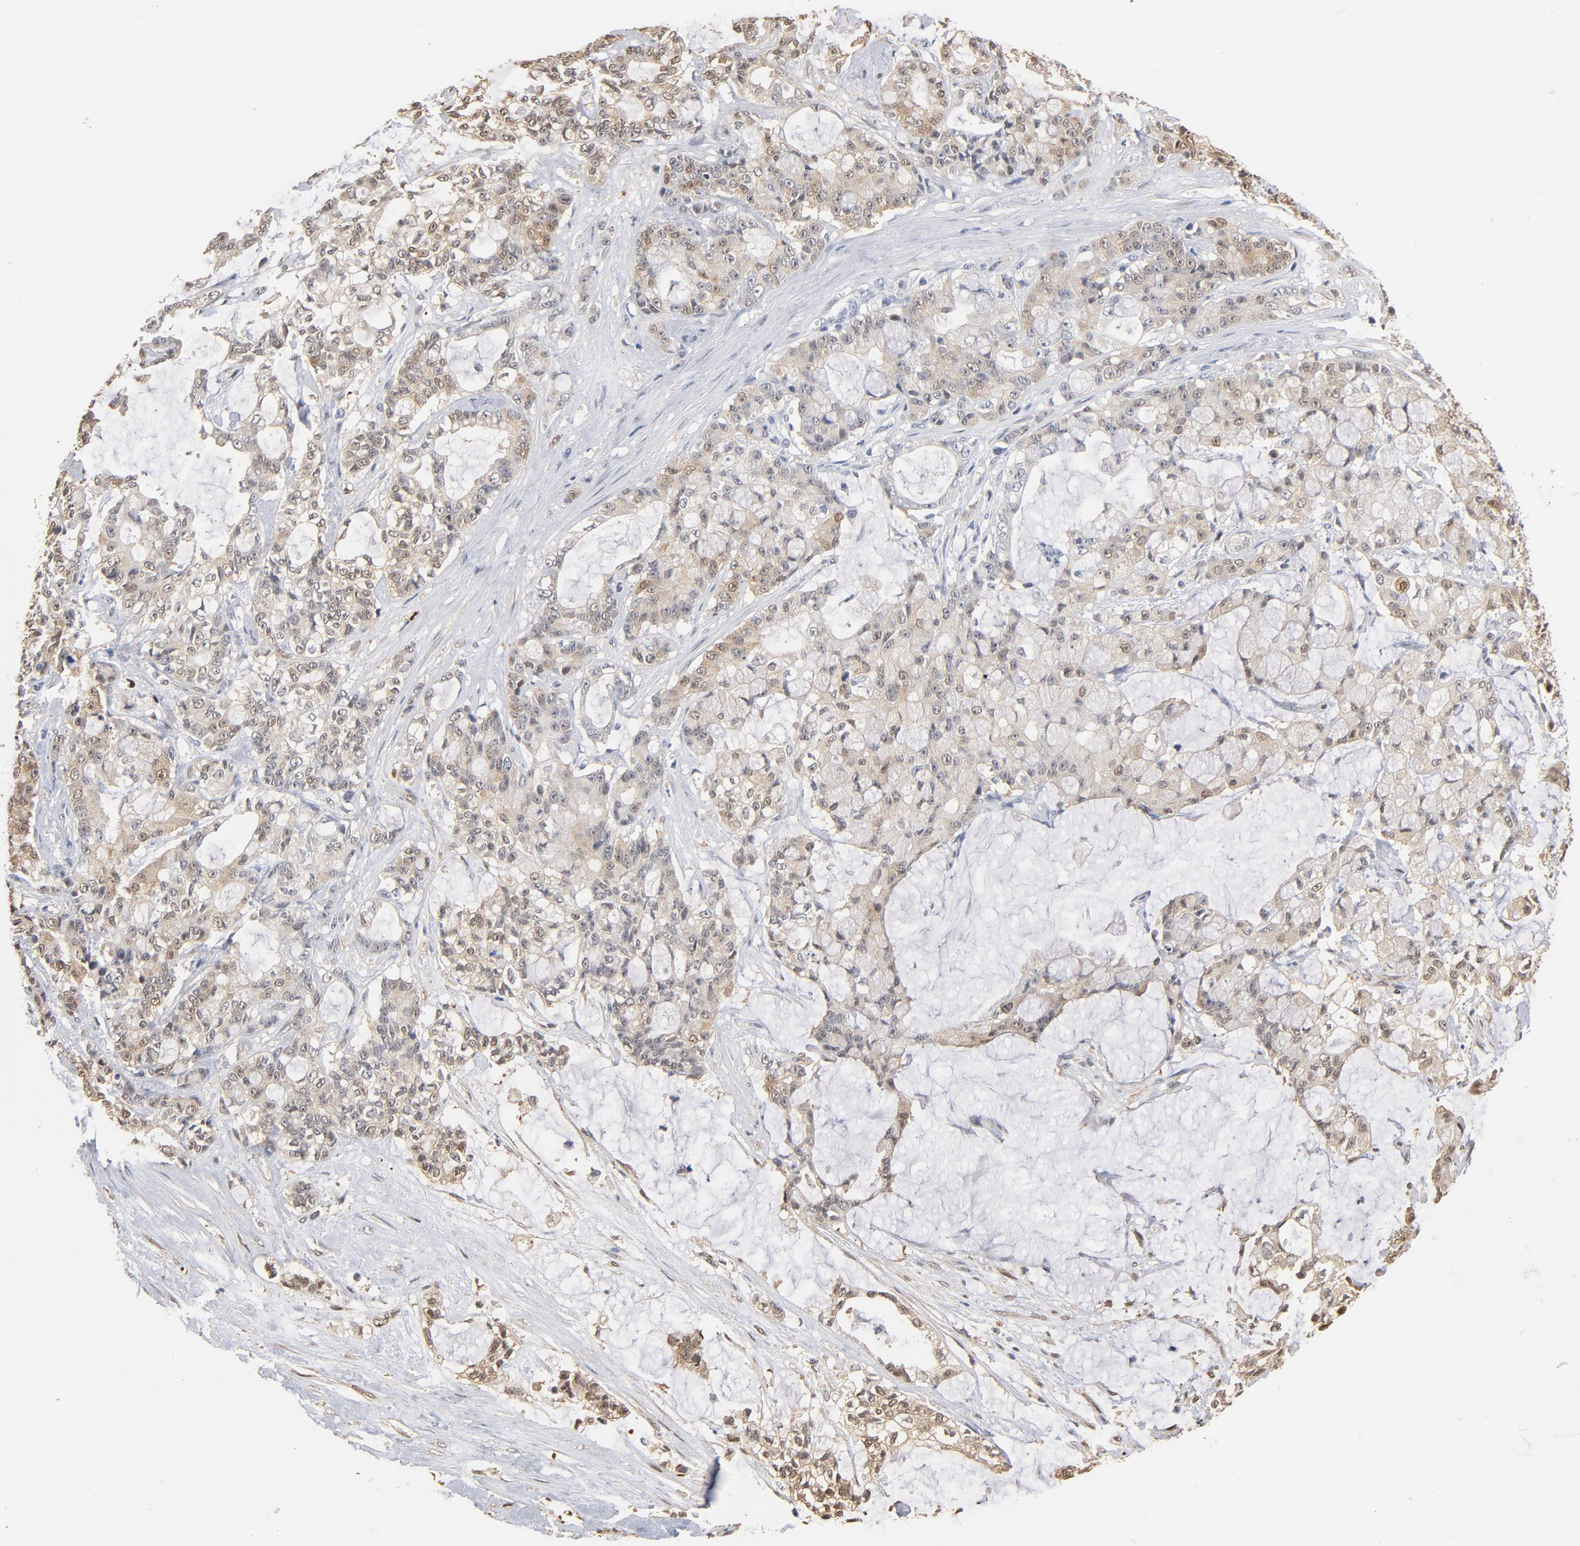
{"staining": {"intensity": "moderate", "quantity": "25%-75%", "location": "cytoplasmic/membranous"}, "tissue": "pancreatic cancer", "cell_type": "Tumor cells", "image_type": "cancer", "snomed": [{"axis": "morphology", "description": "Adenocarcinoma, NOS"}, {"axis": "topography", "description": "Pancreas"}], "caption": "A histopathology image showing moderate cytoplasmic/membranous expression in about 25%-75% of tumor cells in pancreatic cancer, as visualized by brown immunohistochemical staining.", "gene": "MIF", "patient": {"sex": "female", "age": 73}}